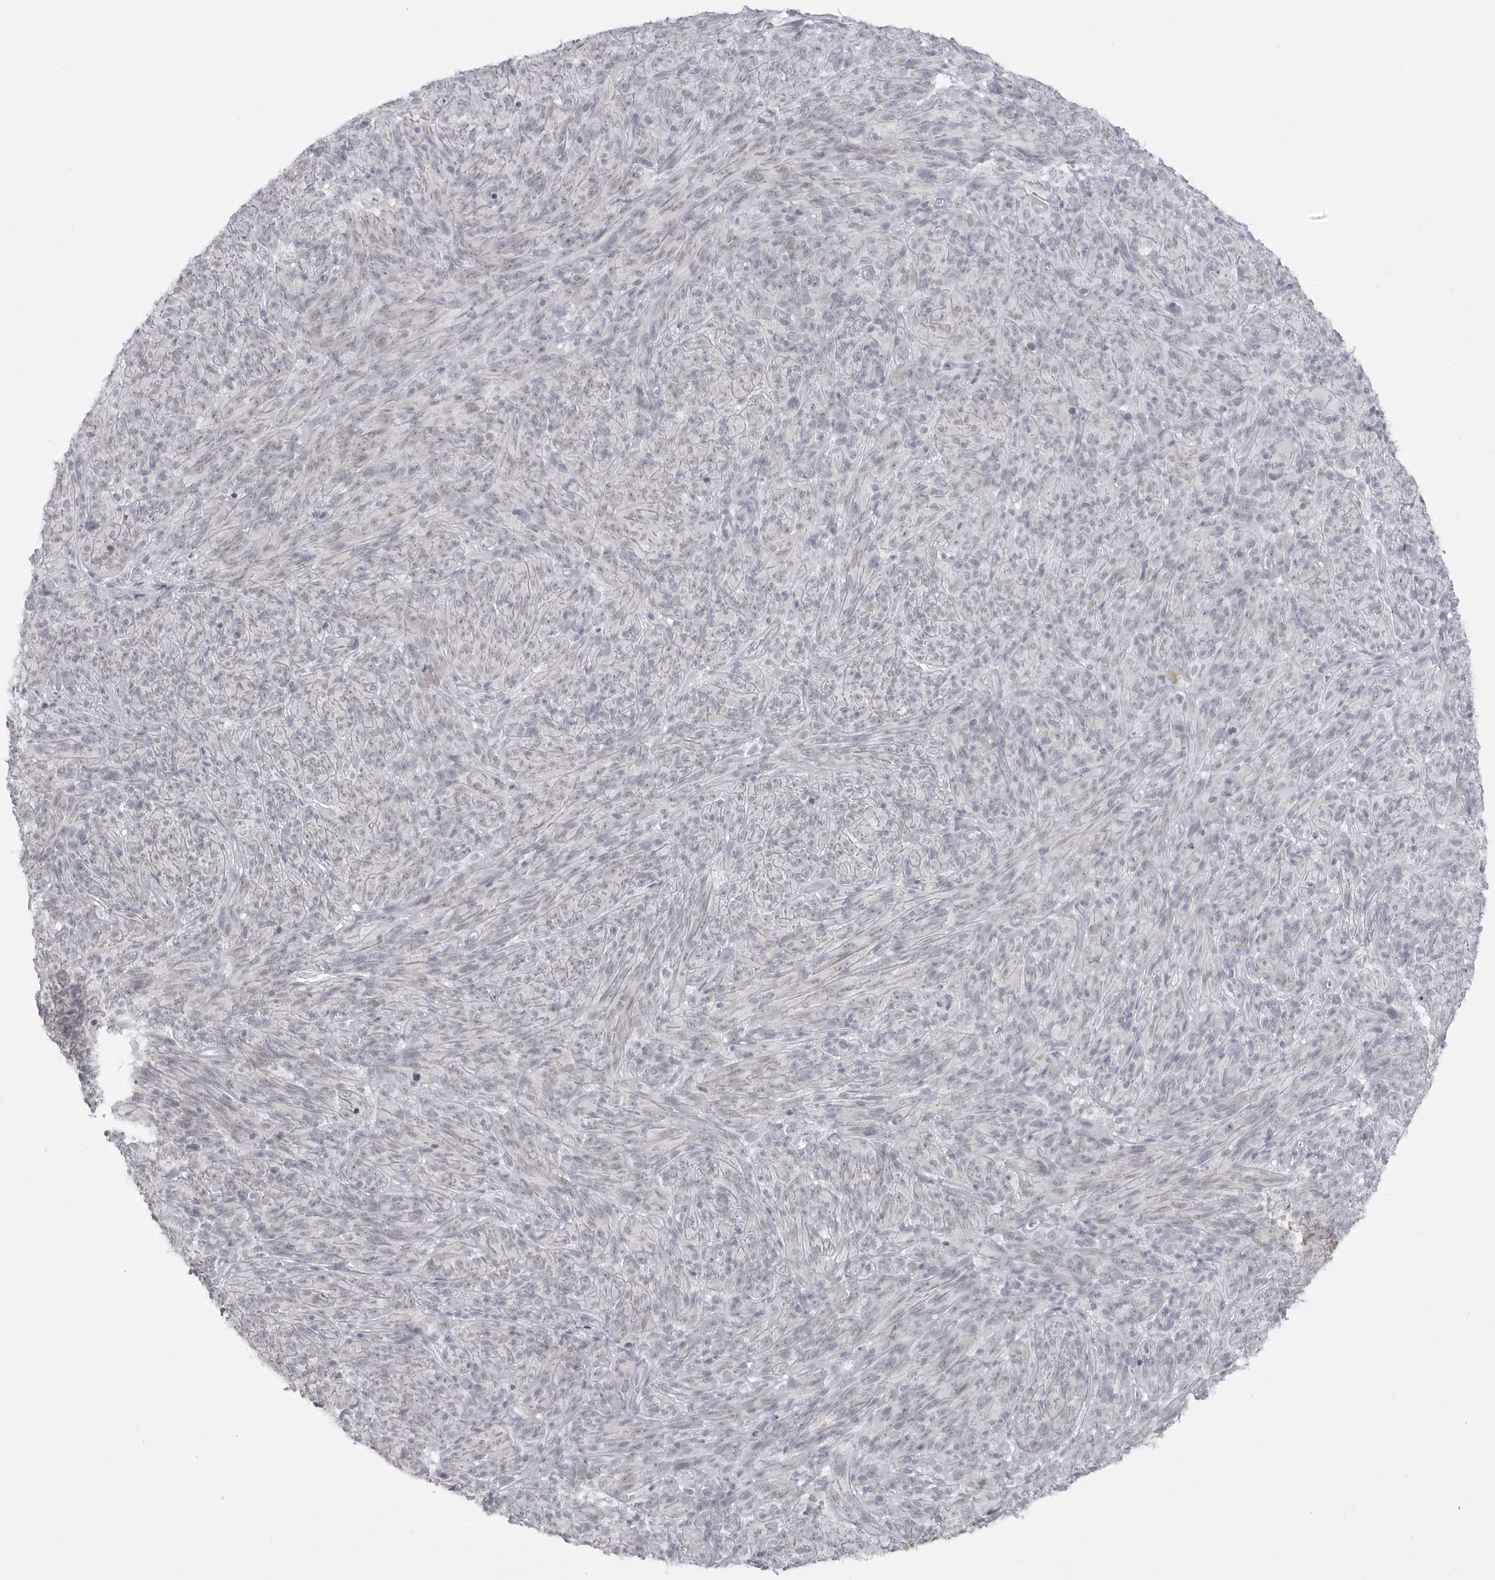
{"staining": {"intensity": "negative", "quantity": "none", "location": "none"}, "tissue": "melanoma", "cell_type": "Tumor cells", "image_type": "cancer", "snomed": [{"axis": "morphology", "description": "Malignant melanoma, NOS"}, {"axis": "topography", "description": "Skin of head"}], "caption": "The histopathology image displays no significant positivity in tumor cells of malignant melanoma. (DAB immunohistochemistry (IHC) visualized using brightfield microscopy, high magnification).", "gene": "TCTN3", "patient": {"sex": "male", "age": 96}}